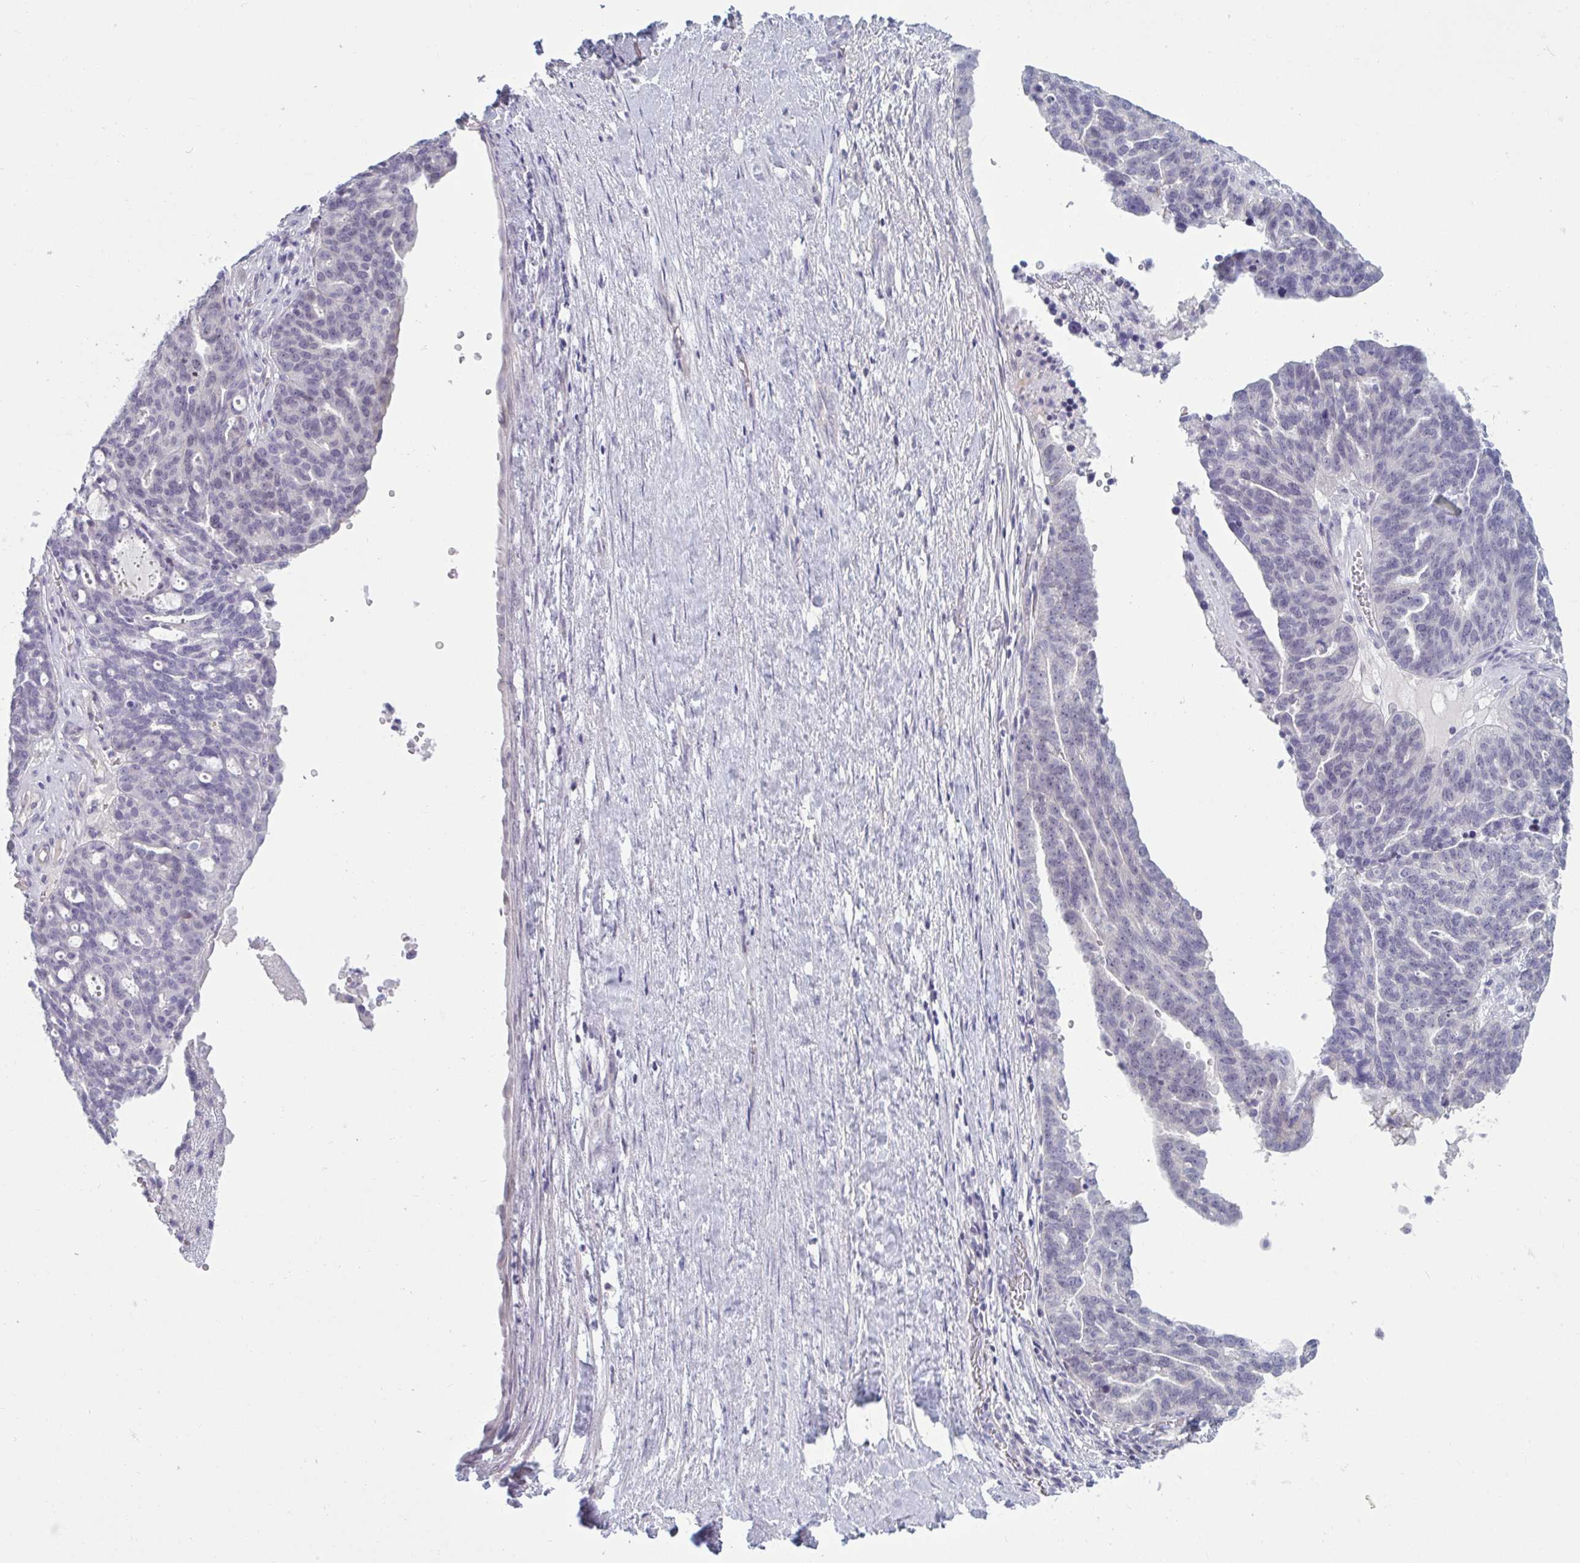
{"staining": {"intensity": "negative", "quantity": "none", "location": "none"}, "tissue": "ovarian cancer", "cell_type": "Tumor cells", "image_type": "cancer", "snomed": [{"axis": "morphology", "description": "Cystadenocarcinoma, serous, NOS"}, {"axis": "topography", "description": "Ovary"}], "caption": "IHC of ovarian serous cystadenocarcinoma exhibits no positivity in tumor cells.", "gene": "RNASEH1", "patient": {"sex": "female", "age": 59}}